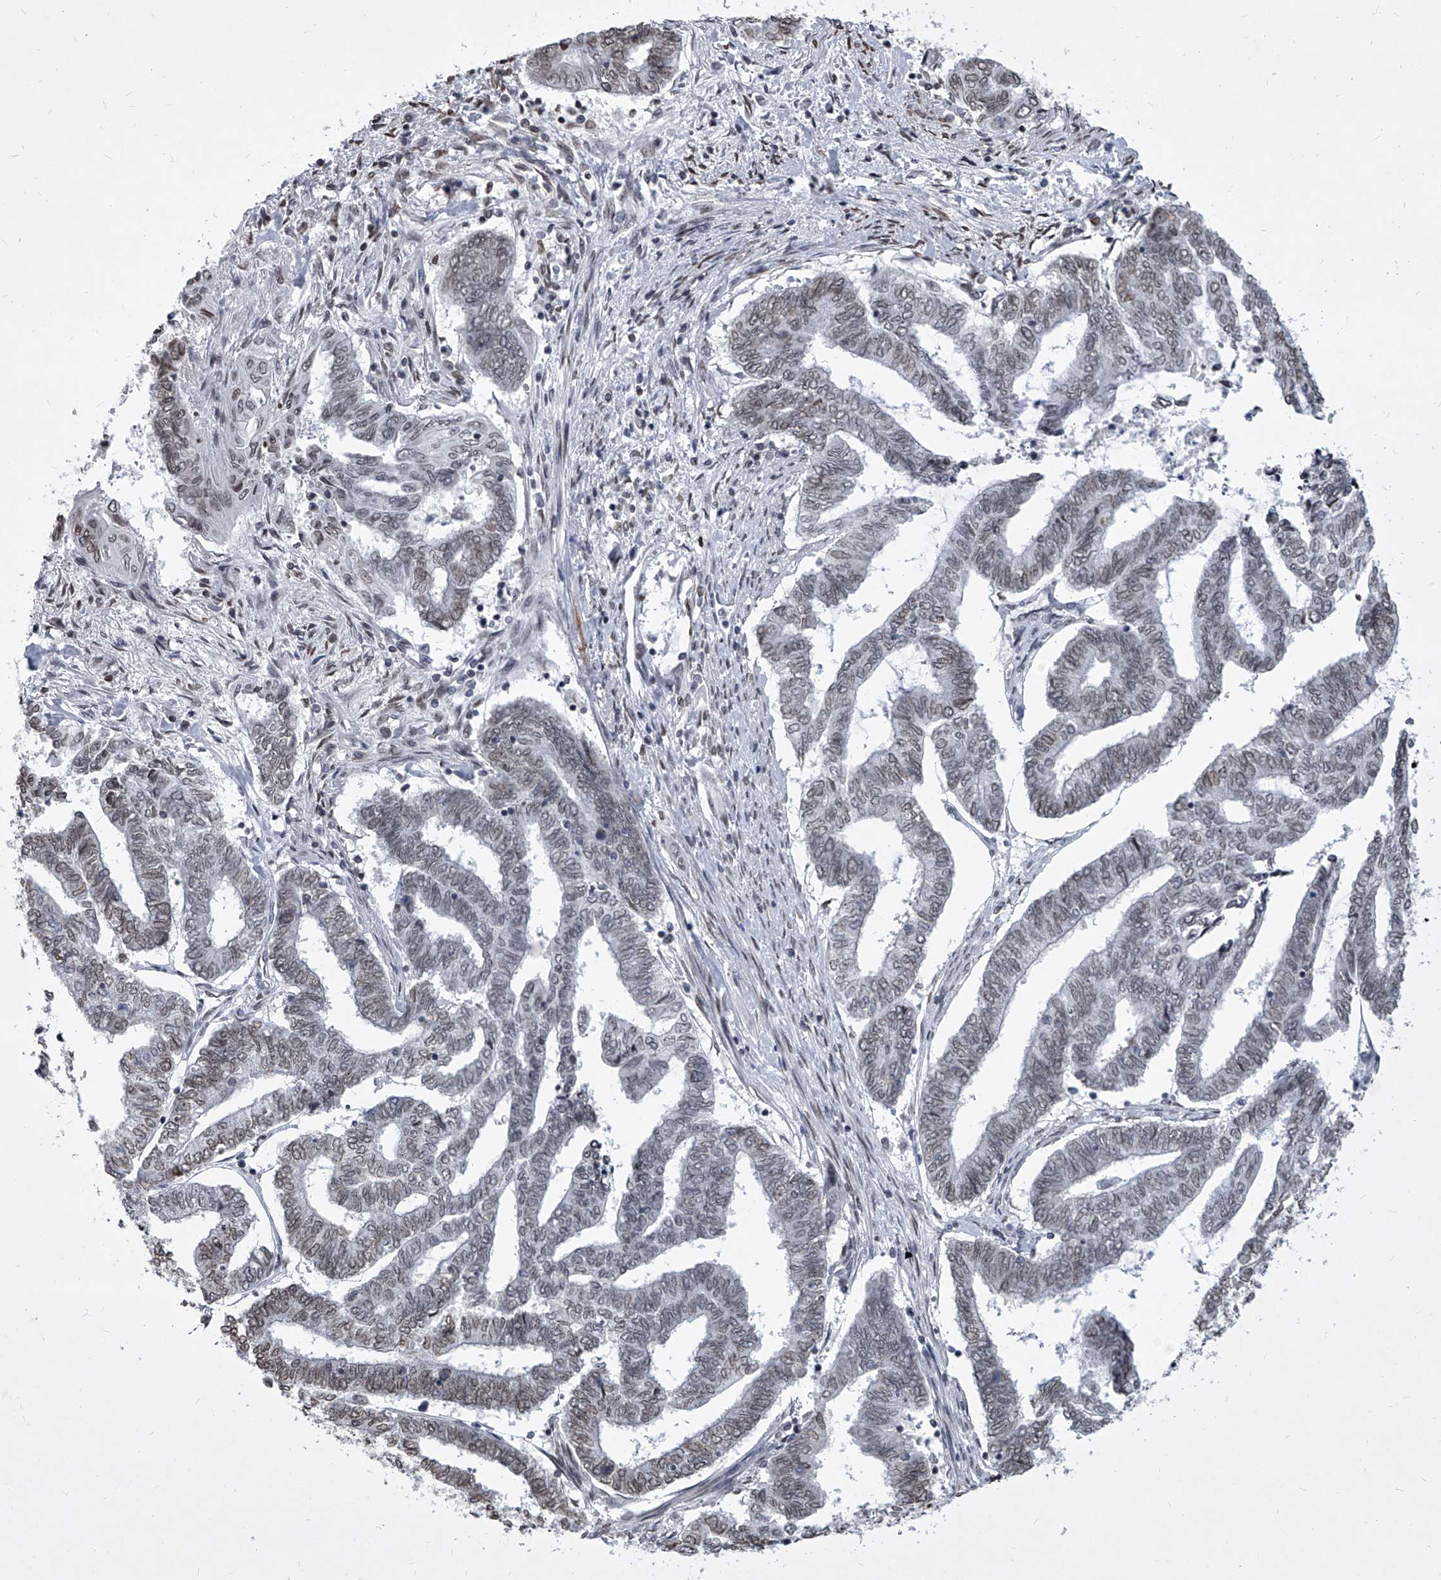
{"staining": {"intensity": "weak", "quantity": "25%-75%", "location": "cytoplasmic/membranous"}, "tissue": "endometrial cancer", "cell_type": "Tumor cells", "image_type": "cancer", "snomed": [{"axis": "morphology", "description": "Adenocarcinoma, NOS"}, {"axis": "topography", "description": "Uterus"}, {"axis": "topography", "description": "Endometrium"}], "caption": "Immunohistochemical staining of adenocarcinoma (endometrial) reveals low levels of weak cytoplasmic/membranous protein positivity in approximately 25%-75% of tumor cells.", "gene": "PPIL4", "patient": {"sex": "female", "age": 70}}